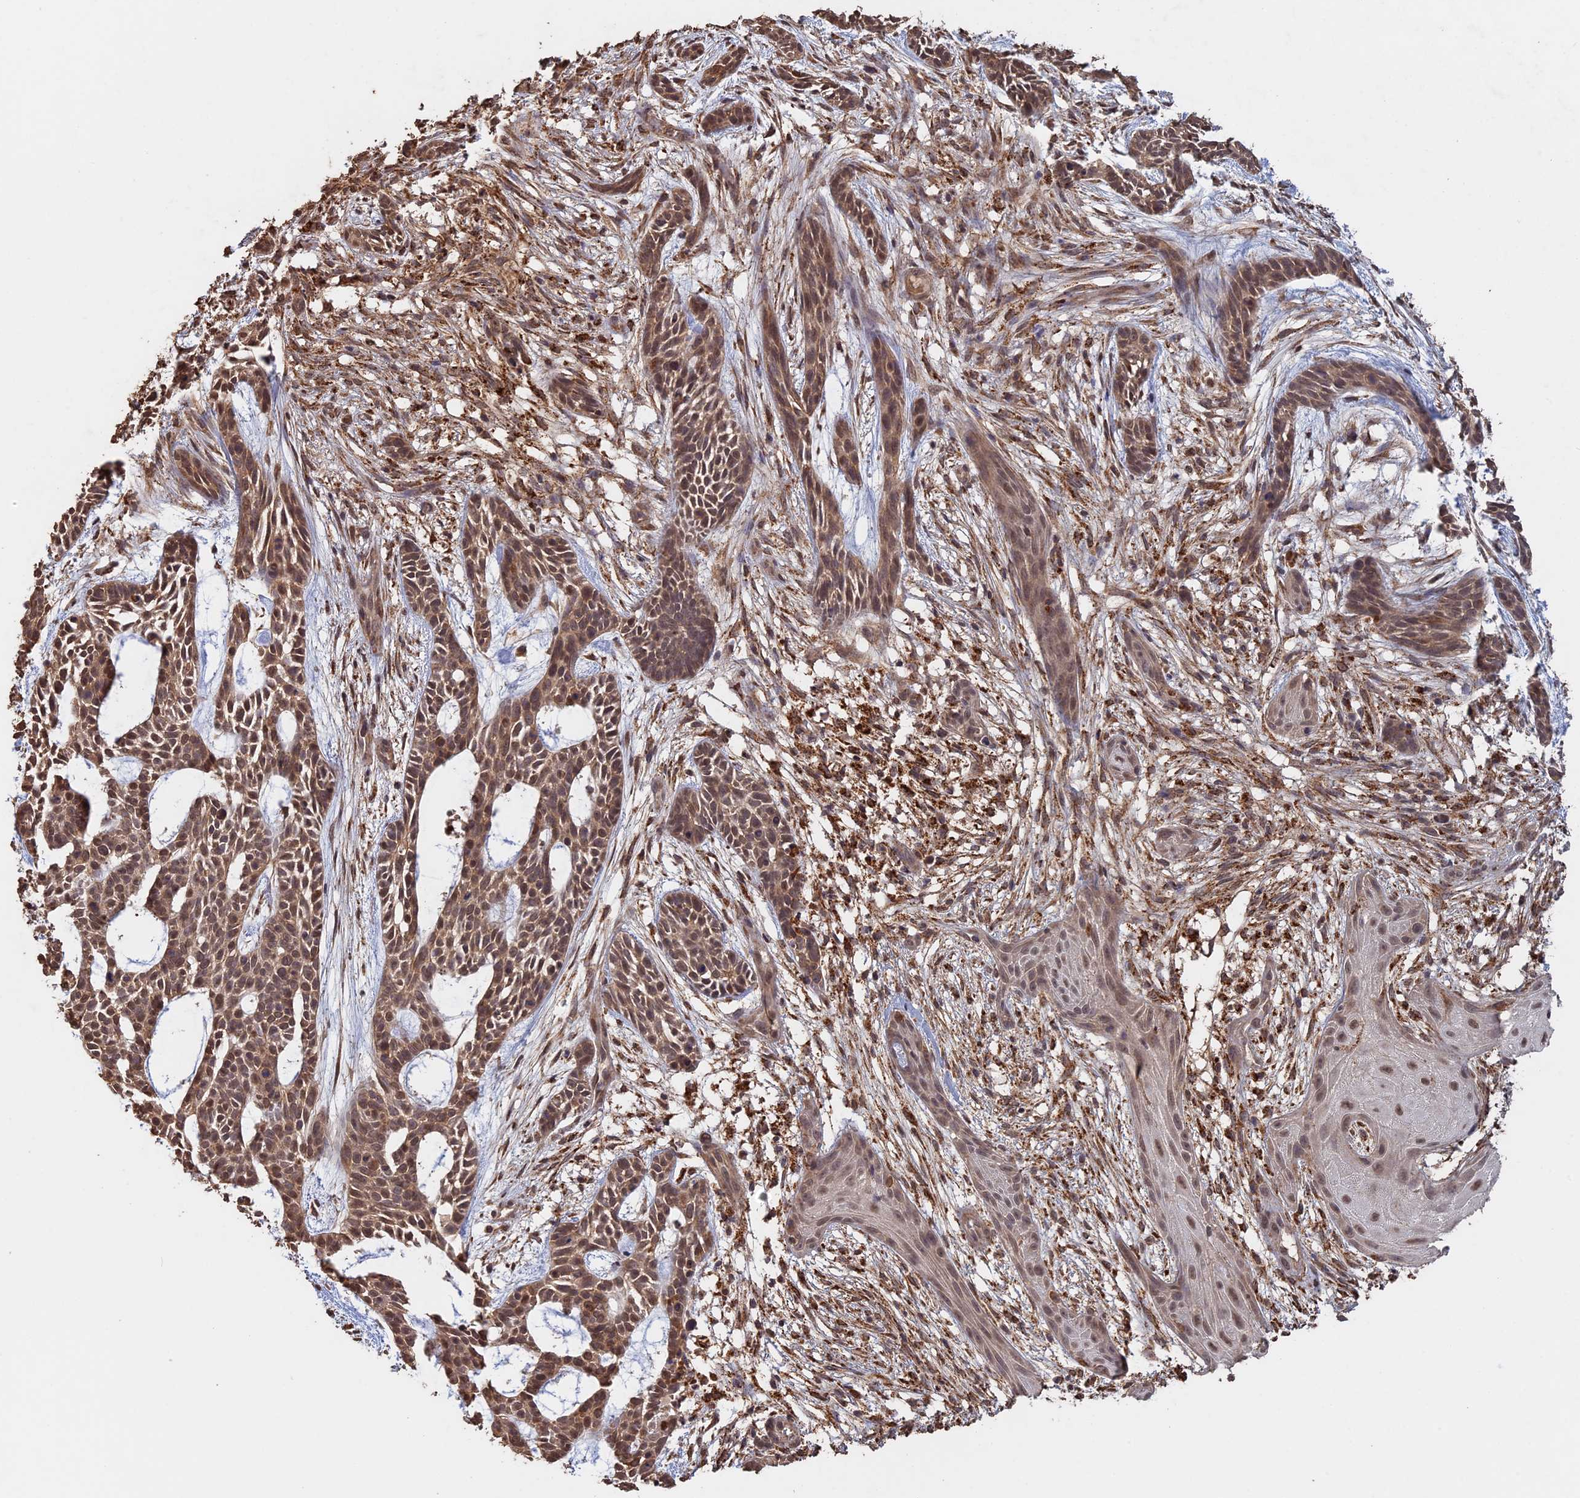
{"staining": {"intensity": "moderate", "quantity": ">75%", "location": "cytoplasmic/membranous,nuclear"}, "tissue": "skin cancer", "cell_type": "Tumor cells", "image_type": "cancer", "snomed": [{"axis": "morphology", "description": "Basal cell carcinoma"}, {"axis": "topography", "description": "Skin"}], "caption": "Immunohistochemistry micrograph of human skin cancer stained for a protein (brown), which displays medium levels of moderate cytoplasmic/membranous and nuclear expression in about >75% of tumor cells.", "gene": "FAM210B", "patient": {"sex": "male", "age": 89}}